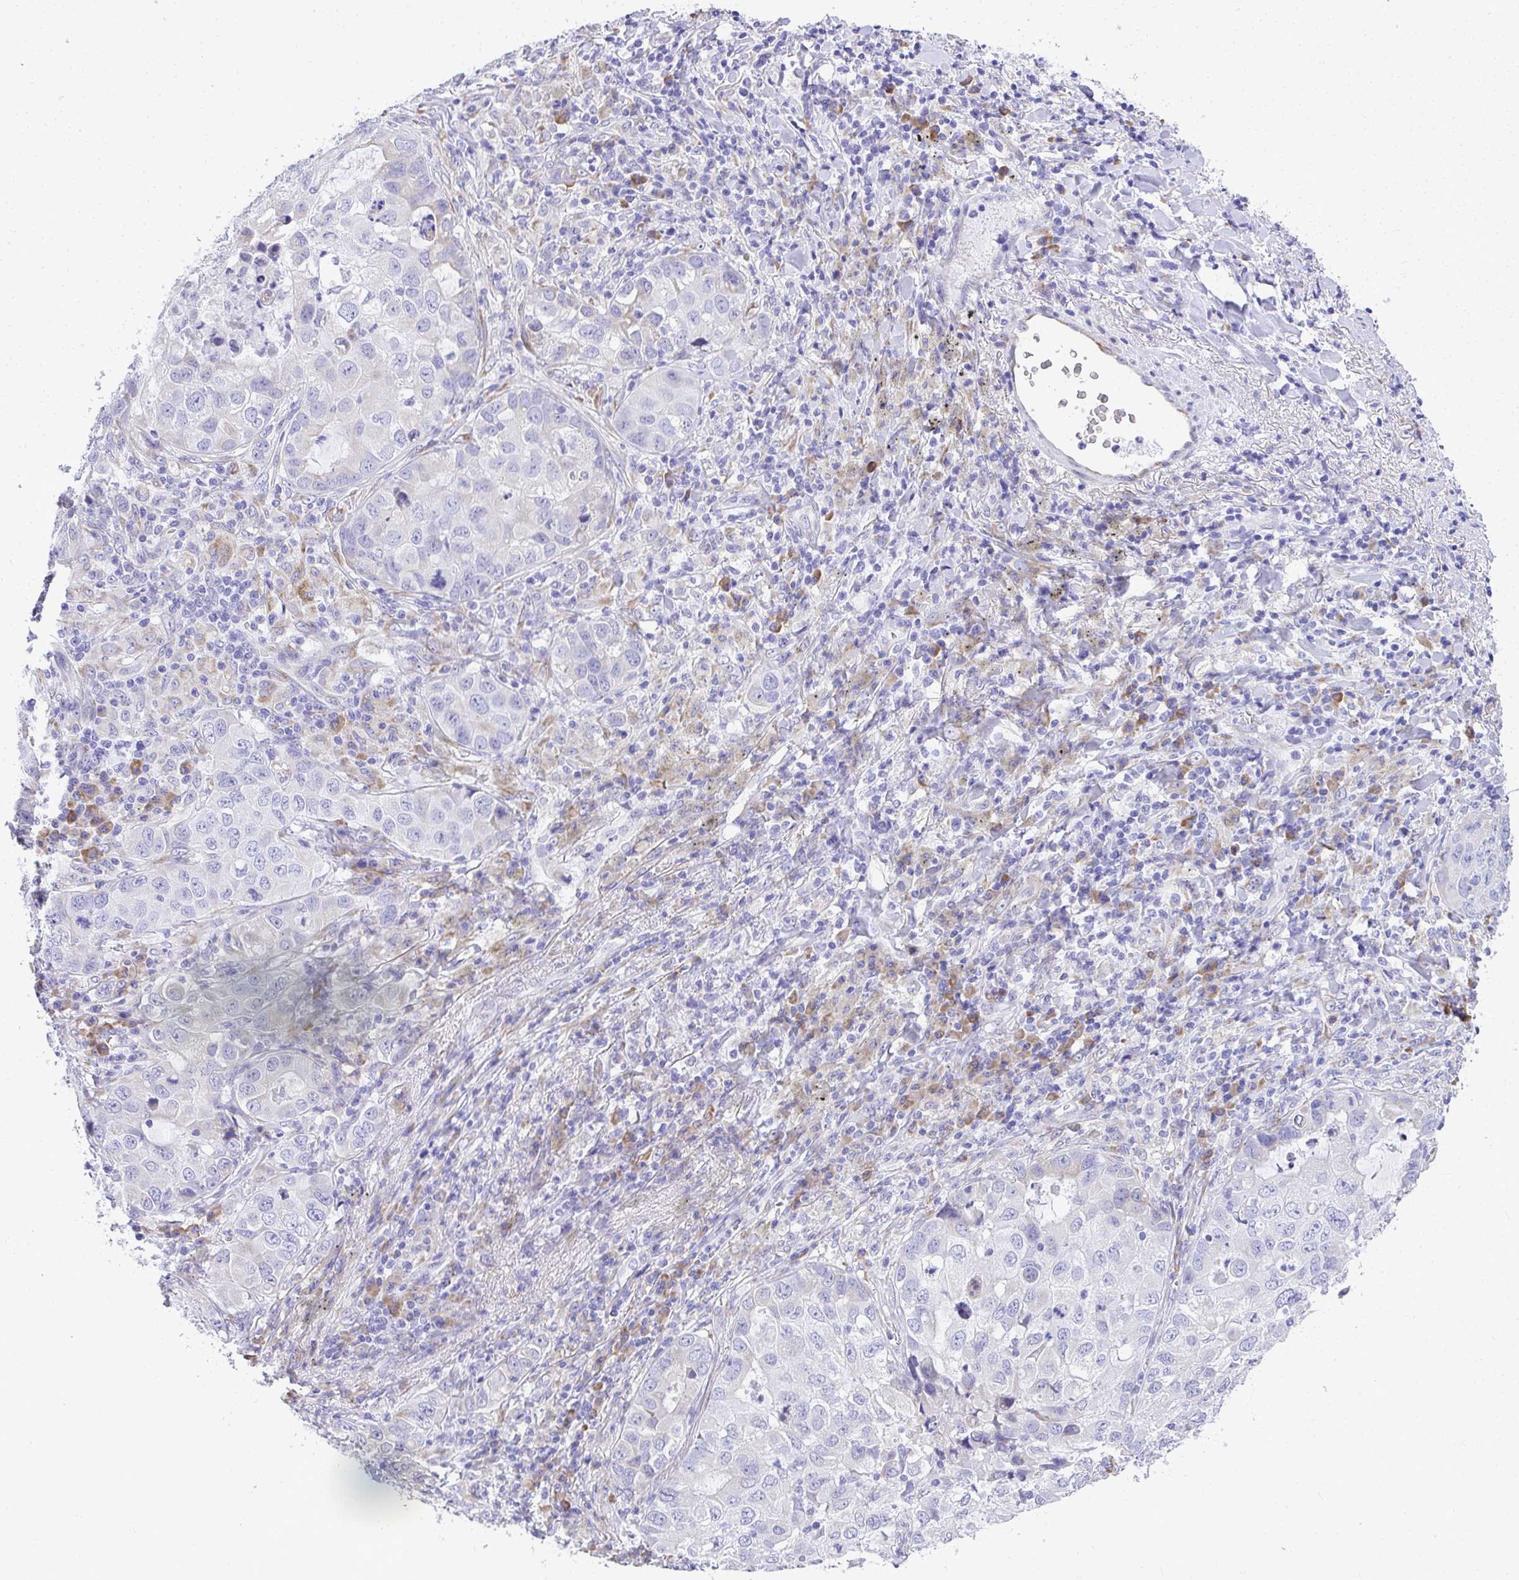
{"staining": {"intensity": "negative", "quantity": "none", "location": "none"}, "tissue": "lung cancer", "cell_type": "Tumor cells", "image_type": "cancer", "snomed": [{"axis": "morphology", "description": "Normal morphology"}, {"axis": "morphology", "description": "Adenocarcinoma, NOS"}, {"axis": "topography", "description": "Lymph node"}, {"axis": "topography", "description": "Lung"}], "caption": "High power microscopy micrograph of an immunohistochemistry histopathology image of lung cancer (adenocarcinoma), revealing no significant expression in tumor cells.", "gene": "ADRA2C", "patient": {"sex": "female", "age": 51}}